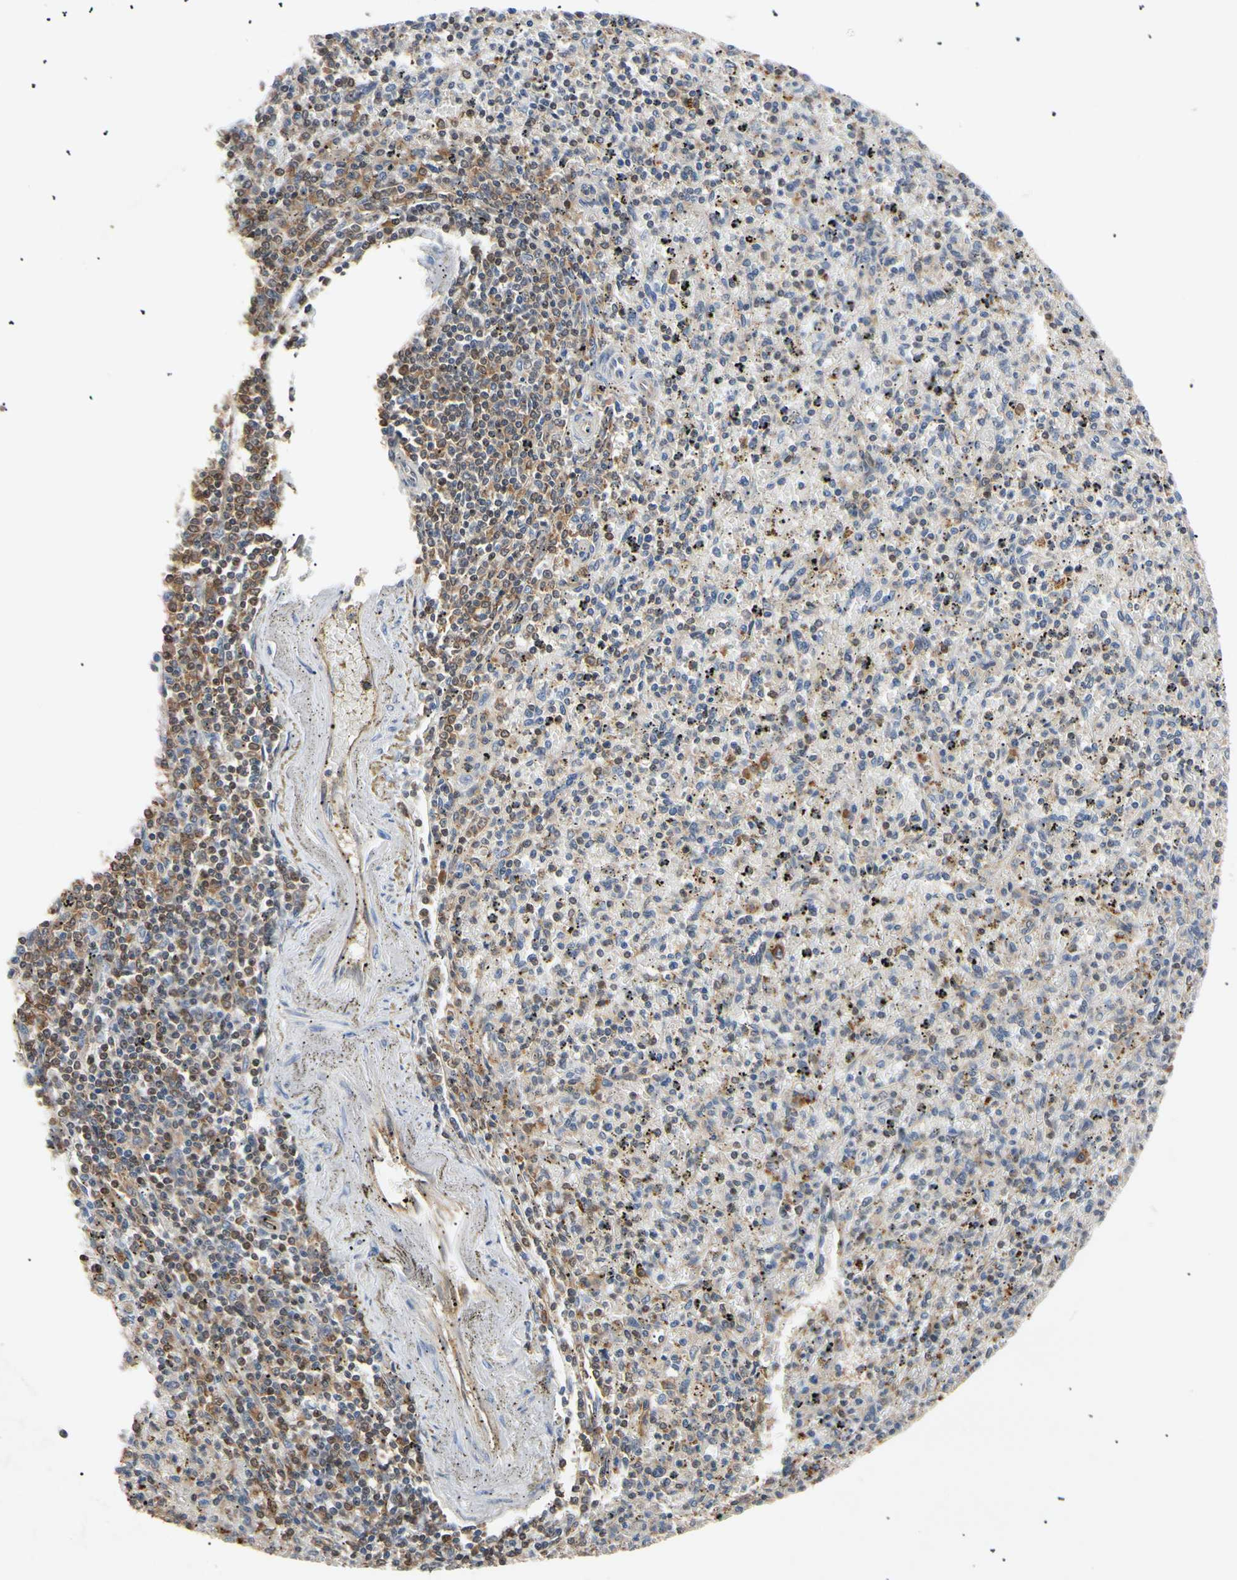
{"staining": {"intensity": "moderate", "quantity": "25%-75%", "location": "cytoplasmic/membranous"}, "tissue": "spleen", "cell_type": "Cells in red pulp", "image_type": "normal", "snomed": [{"axis": "morphology", "description": "Normal tissue, NOS"}, {"axis": "topography", "description": "Spleen"}], "caption": "High-magnification brightfield microscopy of unremarkable spleen stained with DAB (3,3'-diaminobenzidine) (brown) and counterstained with hematoxylin (blue). cells in red pulp exhibit moderate cytoplasmic/membranous expression is appreciated in about25%-75% of cells.", "gene": "EIF1AX", "patient": {"sex": "male", "age": 72}}